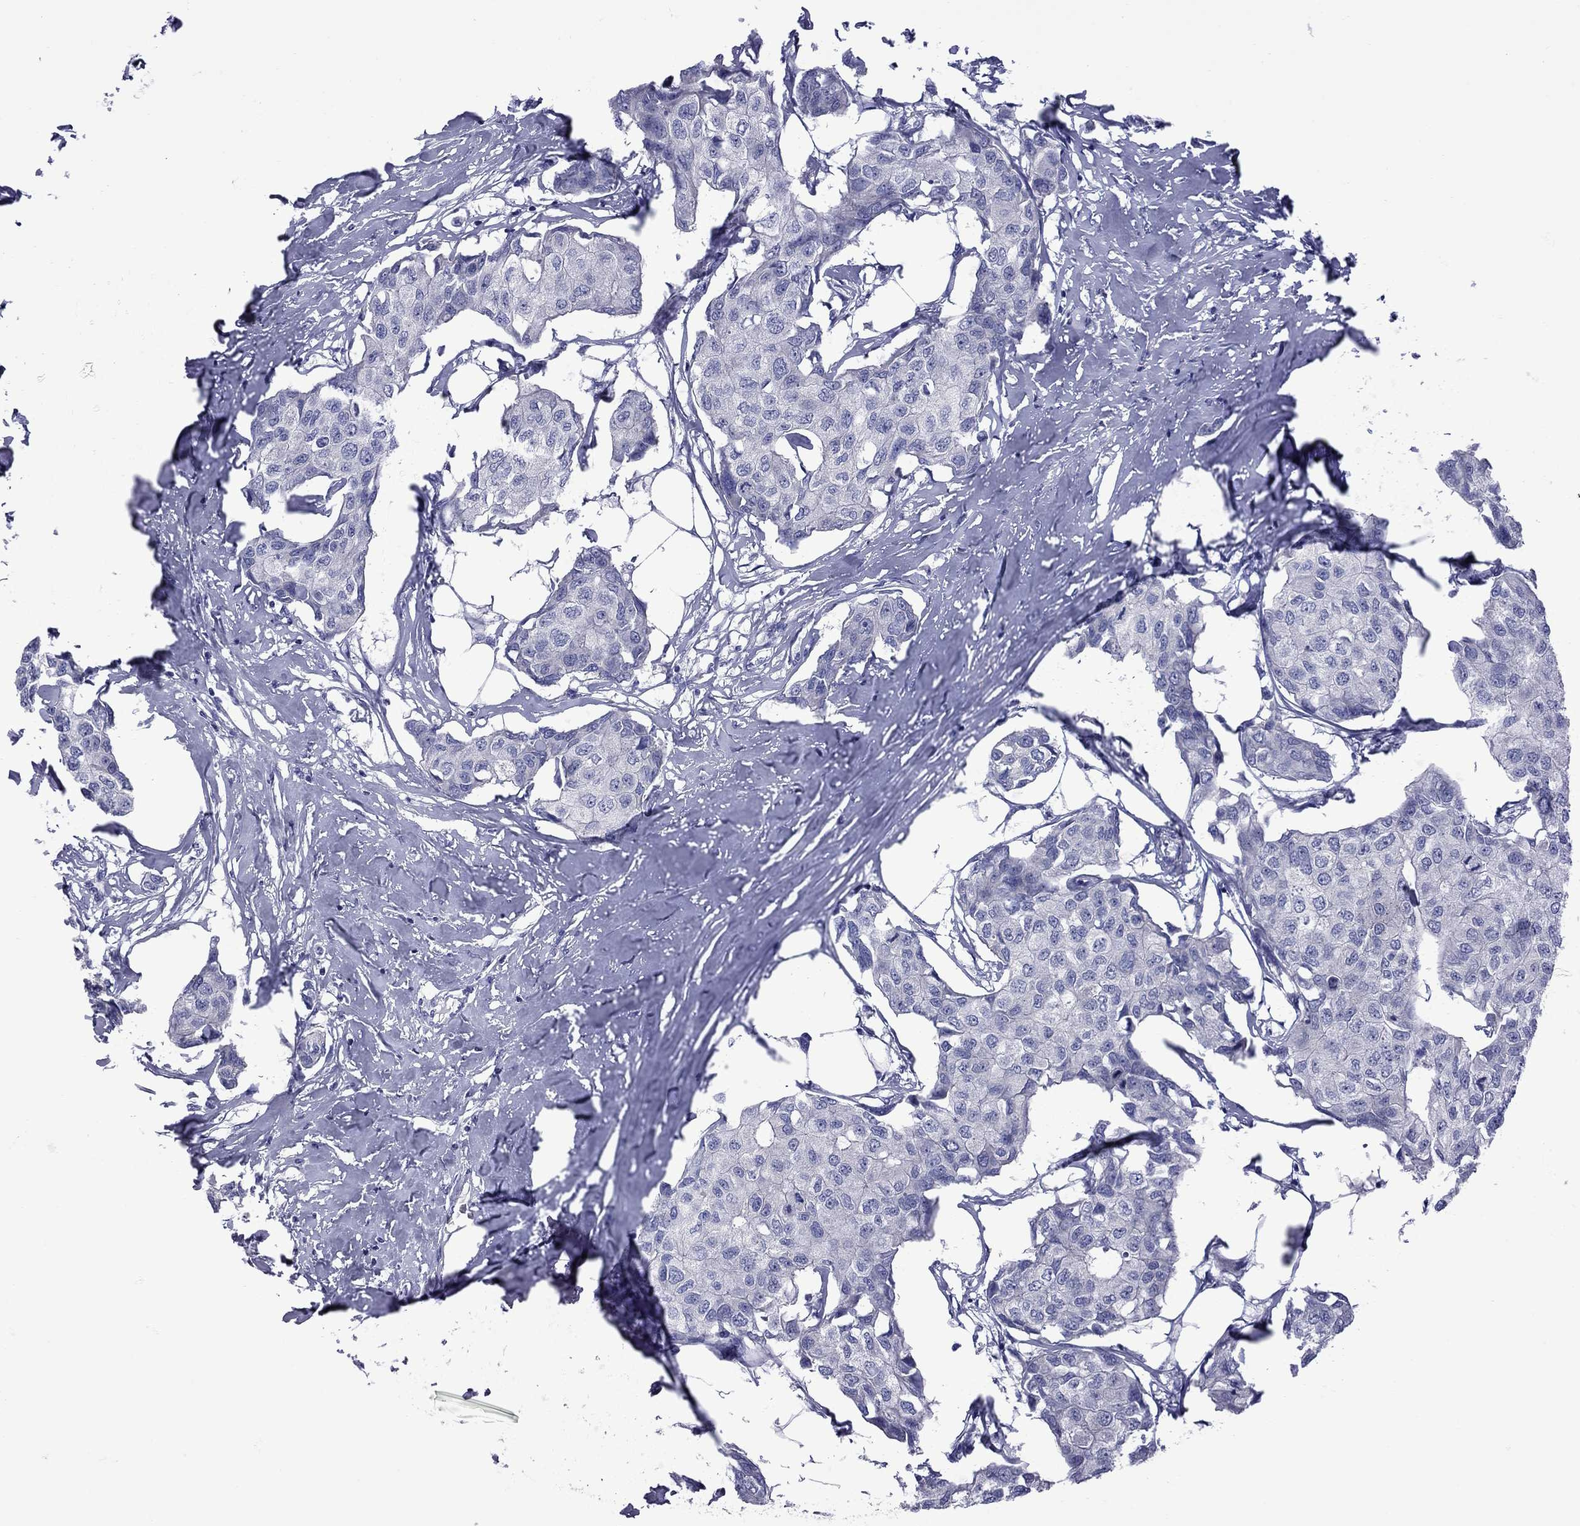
{"staining": {"intensity": "negative", "quantity": "none", "location": "none"}, "tissue": "breast cancer", "cell_type": "Tumor cells", "image_type": "cancer", "snomed": [{"axis": "morphology", "description": "Duct carcinoma"}, {"axis": "topography", "description": "Breast"}], "caption": "This is an immunohistochemistry (IHC) histopathology image of human infiltrating ductal carcinoma (breast). There is no staining in tumor cells.", "gene": "EPPIN", "patient": {"sex": "female", "age": 80}}